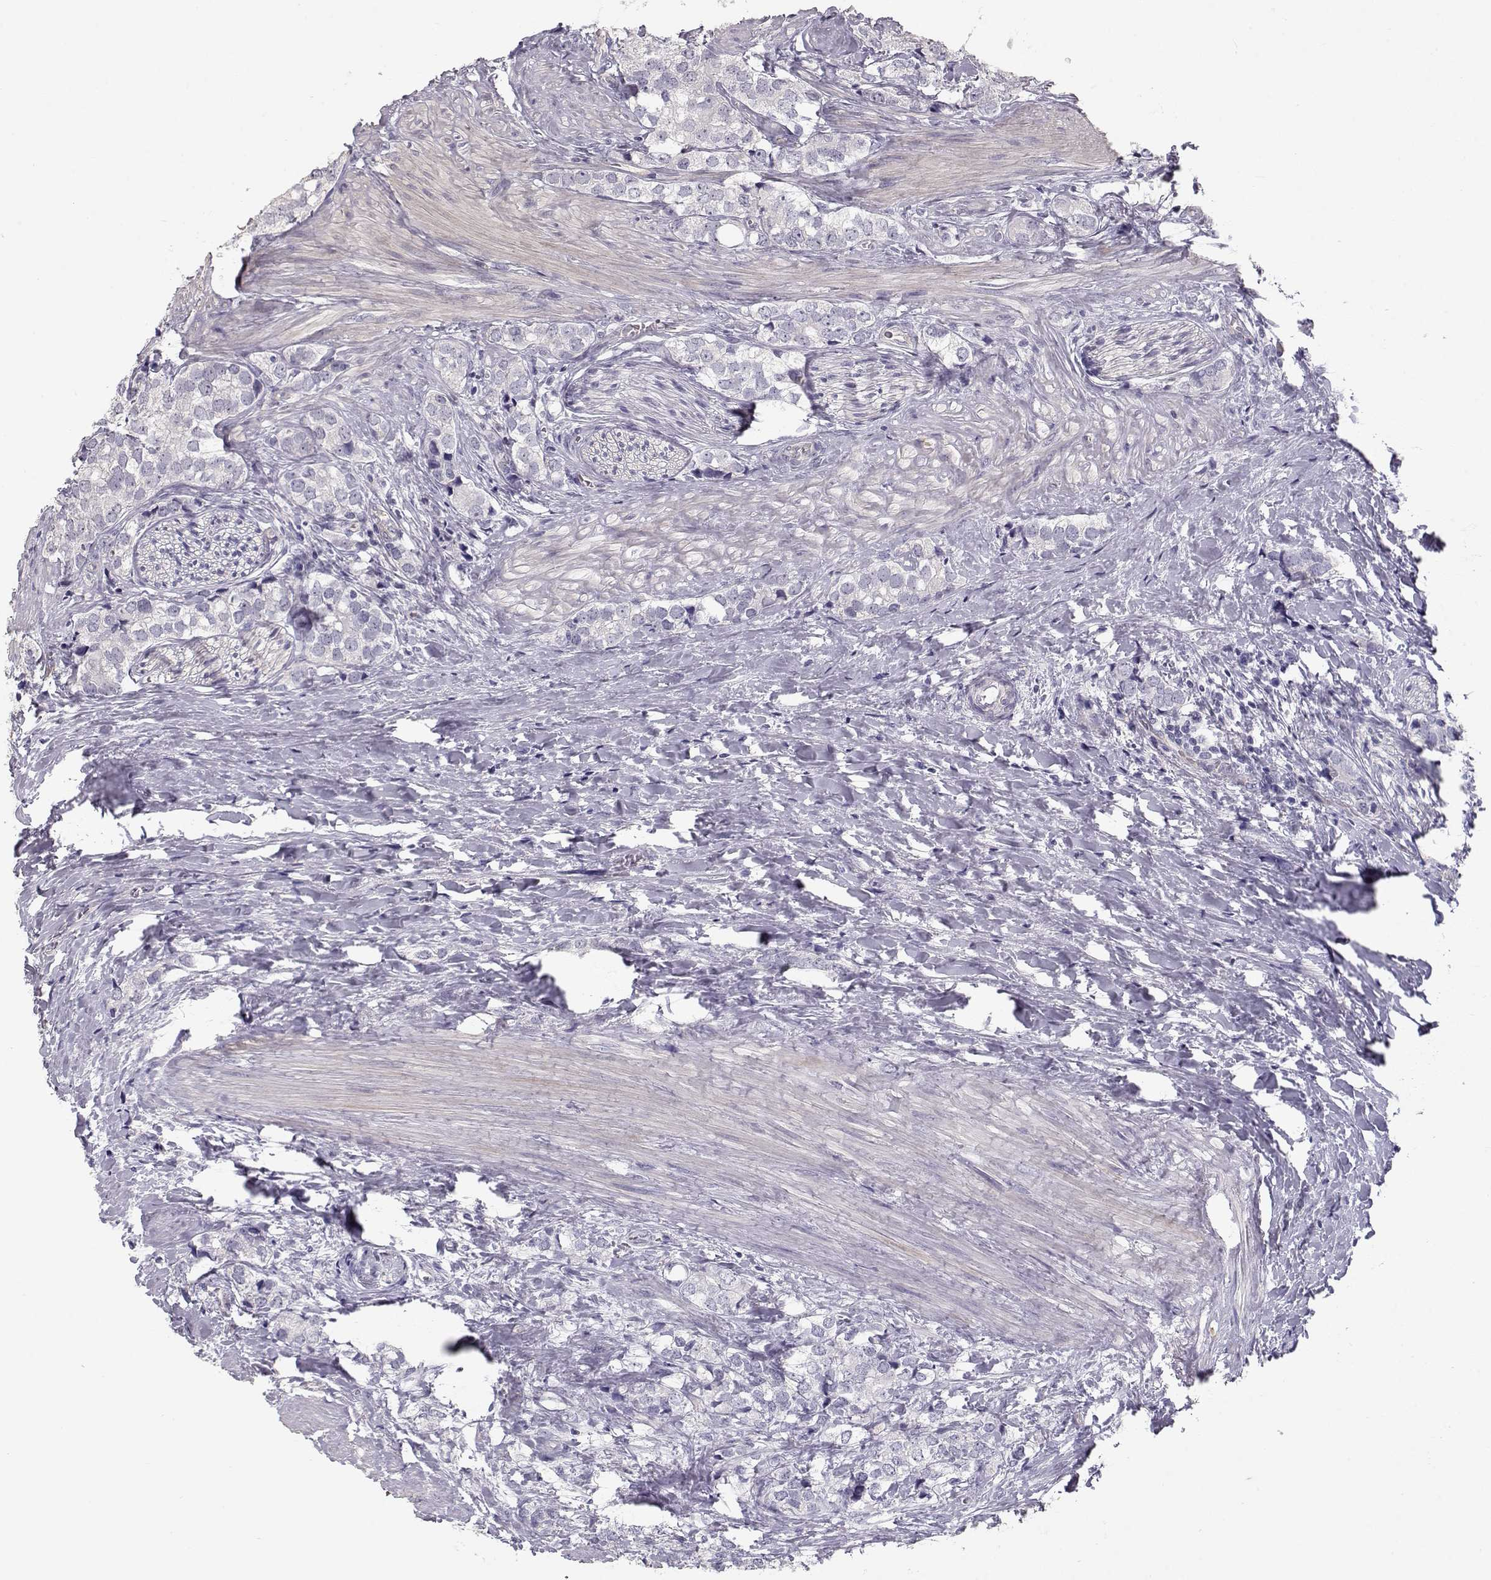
{"staining": {"intensity": "negative", "quantity": "none", "location": "none"}, "tissue": "prostate cancer", "cell_type": "Tumor cells", "image_type": "cancer", "snomed": [{"axis": "morphology", "description": "Adenocarcinoma, NOS"}, {"axis": "topography", "description": "Prostate and seminal vesicle, NOS"}], "caption": "This is an immunohistochemistry (IHC) micrograph of prostate cancer (adenocarcinoma). There is no positivity in tumor cells.", "gene": "SLC18A1", "patient": {"sex": "male", "age": 63}}